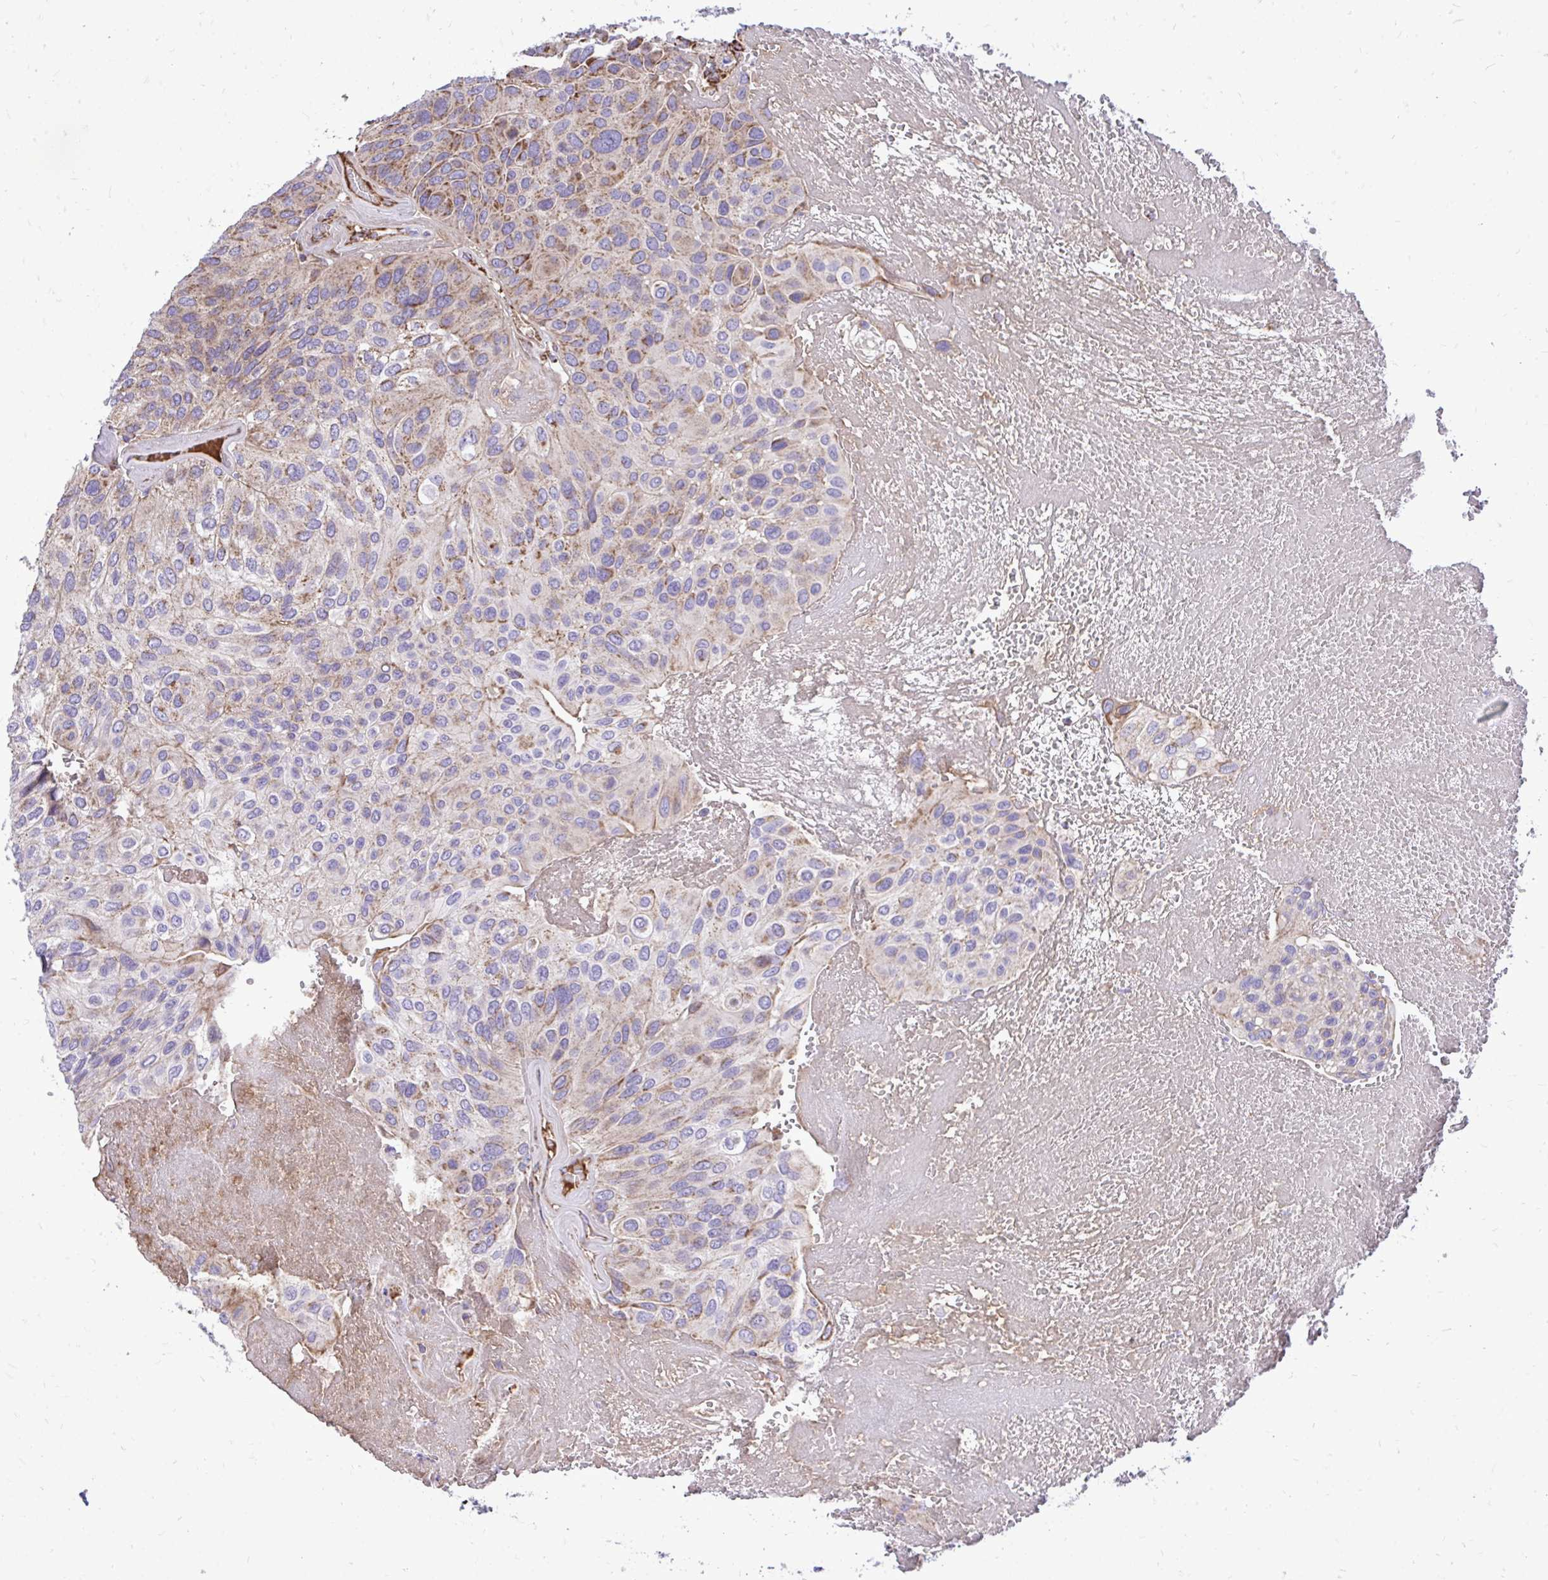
{"staining": {"intensity": "weak", "quantity": "<25%", "location": "cytoplasmic/membranous"}, "tissue": "urothelial cancer", "cell_type": "Tumor cells", "image_type": "cancer", "snomed": [{"axis": "morphology", "description": "Urothelial carcinoma, High grade"}, {"axis": "topography", "description": "Urinary bladder"}], "caption": "The histopathology image displays no staining of tumor cells in urothelial cancer.", "gene": "ATP13A2", "patient": {"sex": "male", "age": 66}}